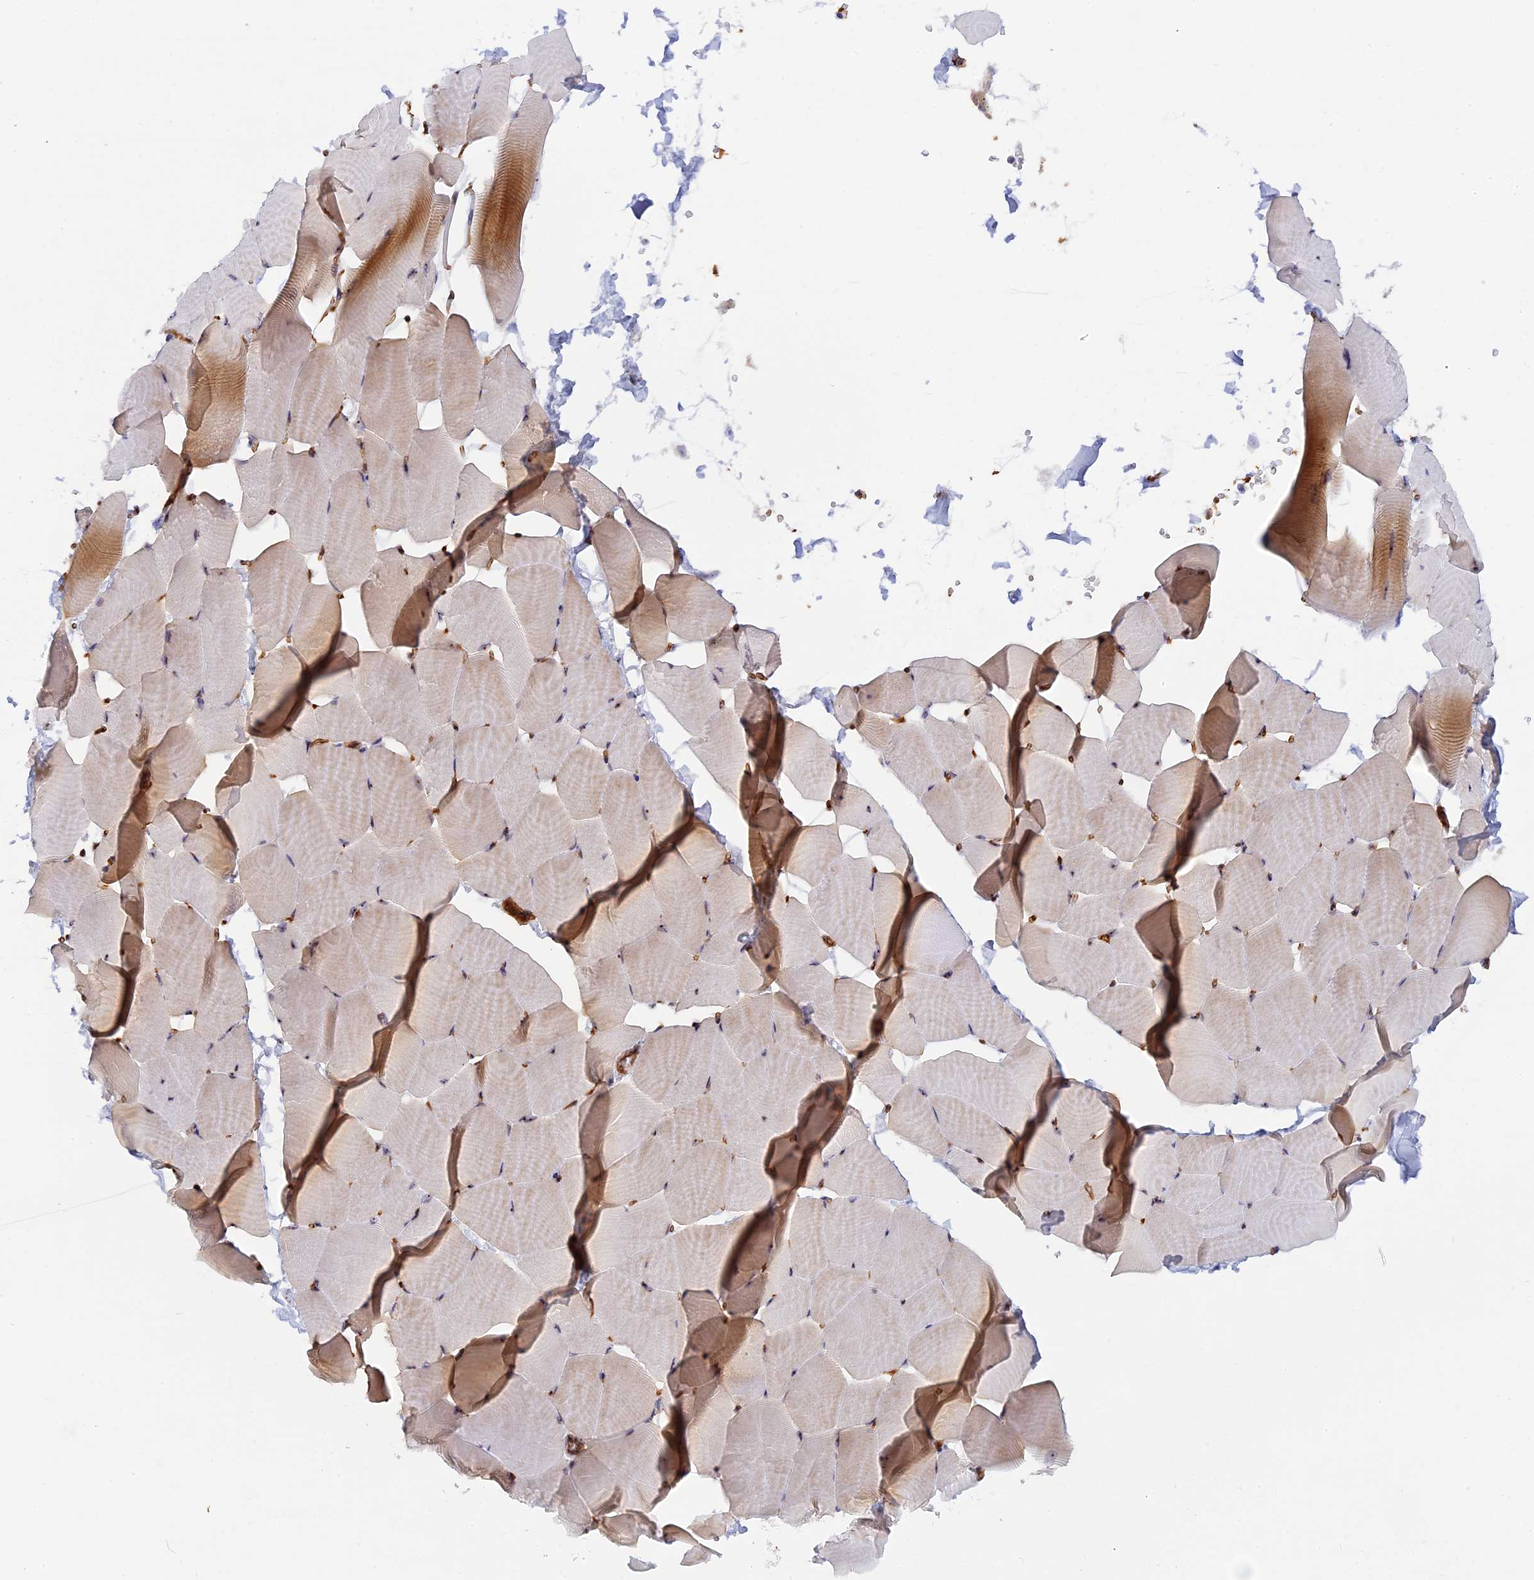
{"staining": {"intensity": "moderate", "quantity": "<25%", "location": "cytoplasmic/membranous"}, "tissue": "skeletal muscle", "cell_type": "Myocytes", "image_type": "normal", "snomed": [{"axis": "morphology", "description": "Normal tissue, NOS"}, {"axis": "topography", "description": "Skeletal muscle"}], "caption": "Immunohistochemistry (IHC) image of normal skeletal muscle: skeletal muscle stained using immunohistochemistry (IHC) exhibits low levels of moderate protein expression localized specifically in the cytoplasmic/membranous of myocytes, appearing as a cytoplasmic/membranous brown color.", "gene": "DBNDD1", "patient": {"sex": "male", "age": 25}}